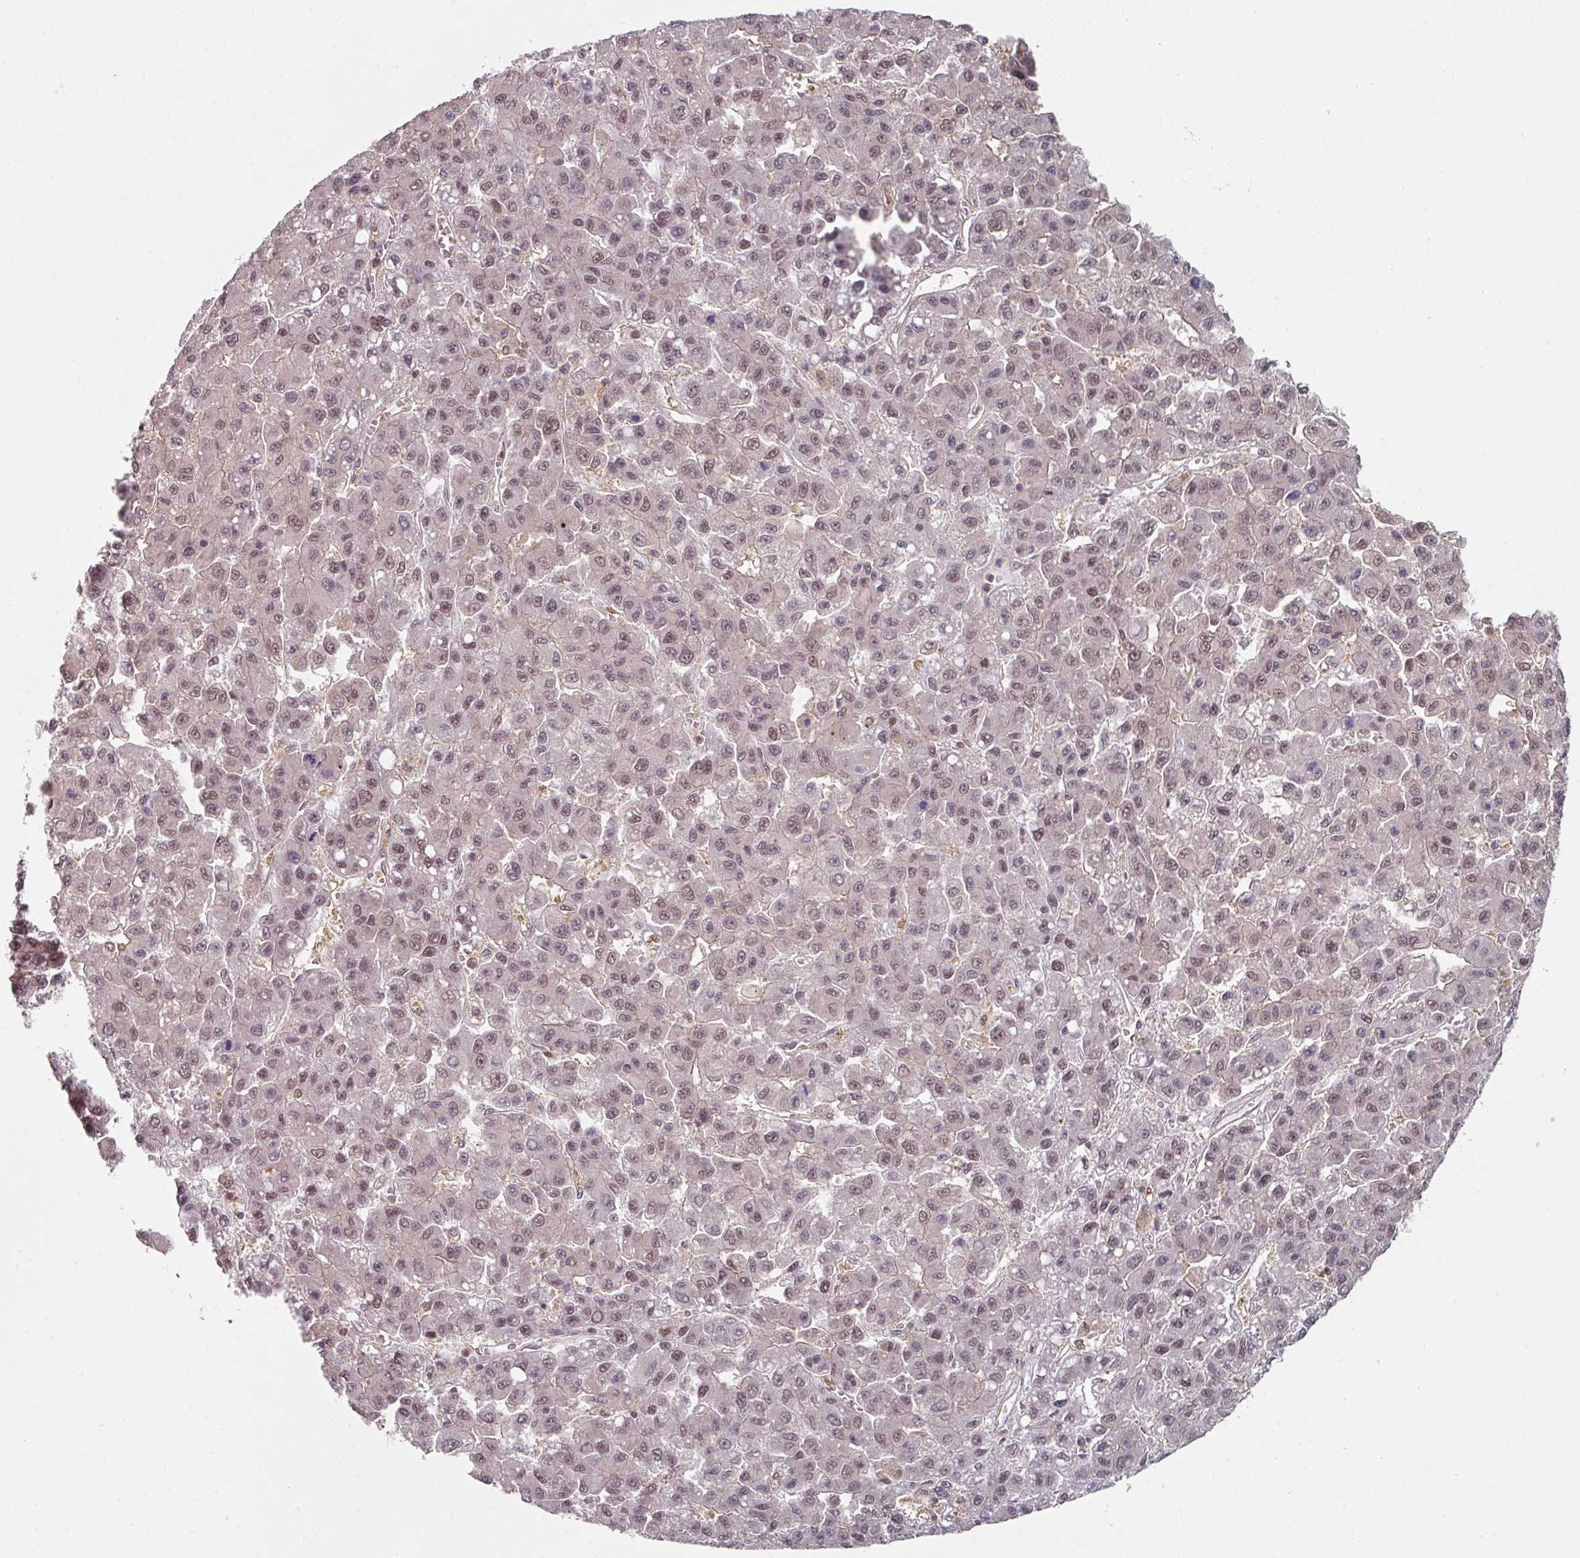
{"staining": {"intensity": "weak", "quantity": "25%-75%", "location": "nuclear"}, "tissue": "liver cancer", "cell_type": "Tumor cells", "image_type": "cancer", "snomed": [{"axis": "morphology", "description": "Carcinoma, Hepatocellular, NOS"}, {"axis": "topography", "description": "Liver"}], "caption": "Hepatocellular carcinoma (liver) tissue shows weak nuclear positivity in approximately 25%-75% of tumor cells, visualized by immunohistochemistry.", "gene": "PSME3IP1", "patient": {"sex": "male", "age": 70}}